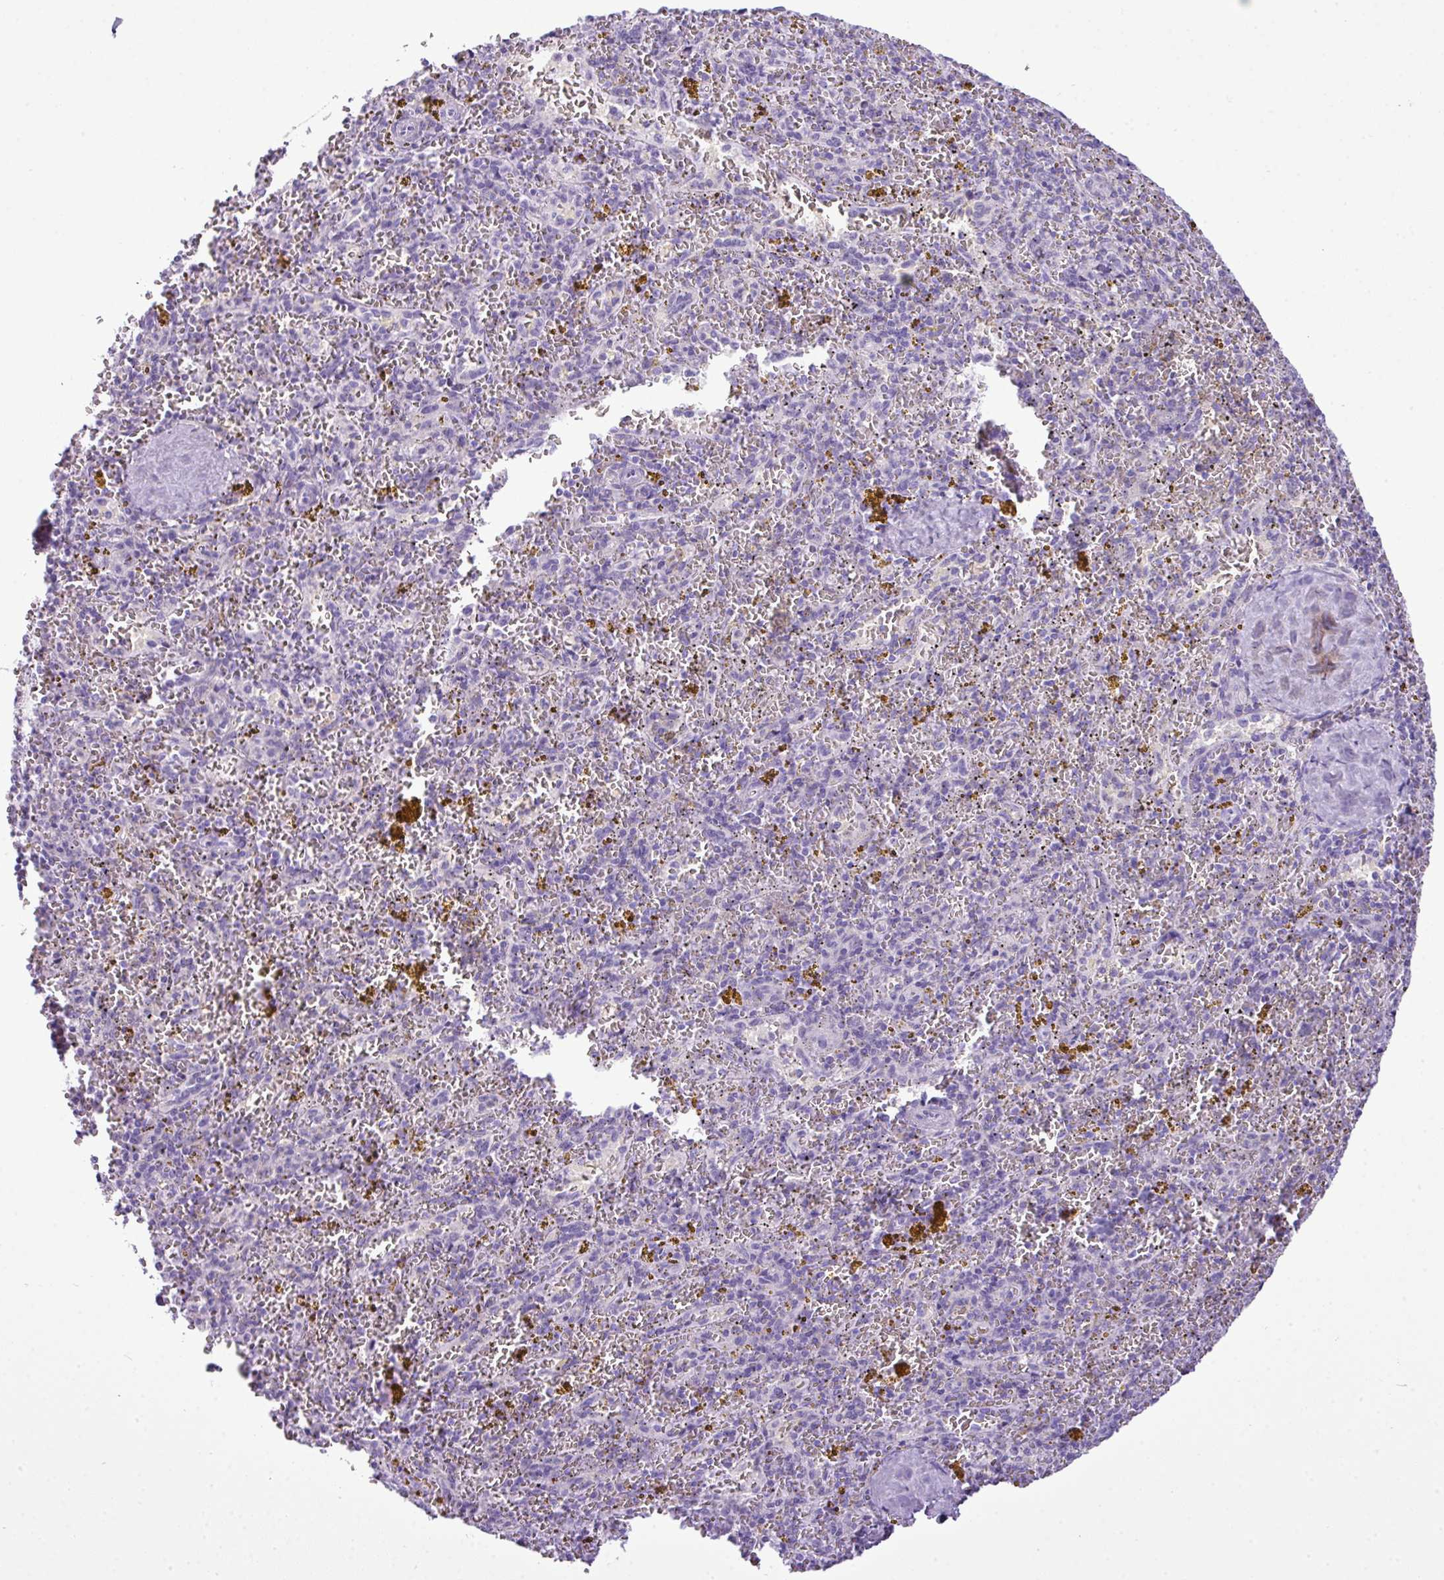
{"staining": {"intensity": "negative", "quantity": "none", "location": "none"}, "tissue": "spleen", "cell_type": "Cells in red pulp", "image_type": "normal", "snomed": [{"axis": "morphology", "description": "Normal tissue, NOS"}, {"axis": "topography", "description": "Spleen"}], "caption": "An image of spleen stained for a protein exhibits no brown staining in cells in red pulp.", "gene": "RBMXL2", "patient": {"sex": "male", "age": 57}}